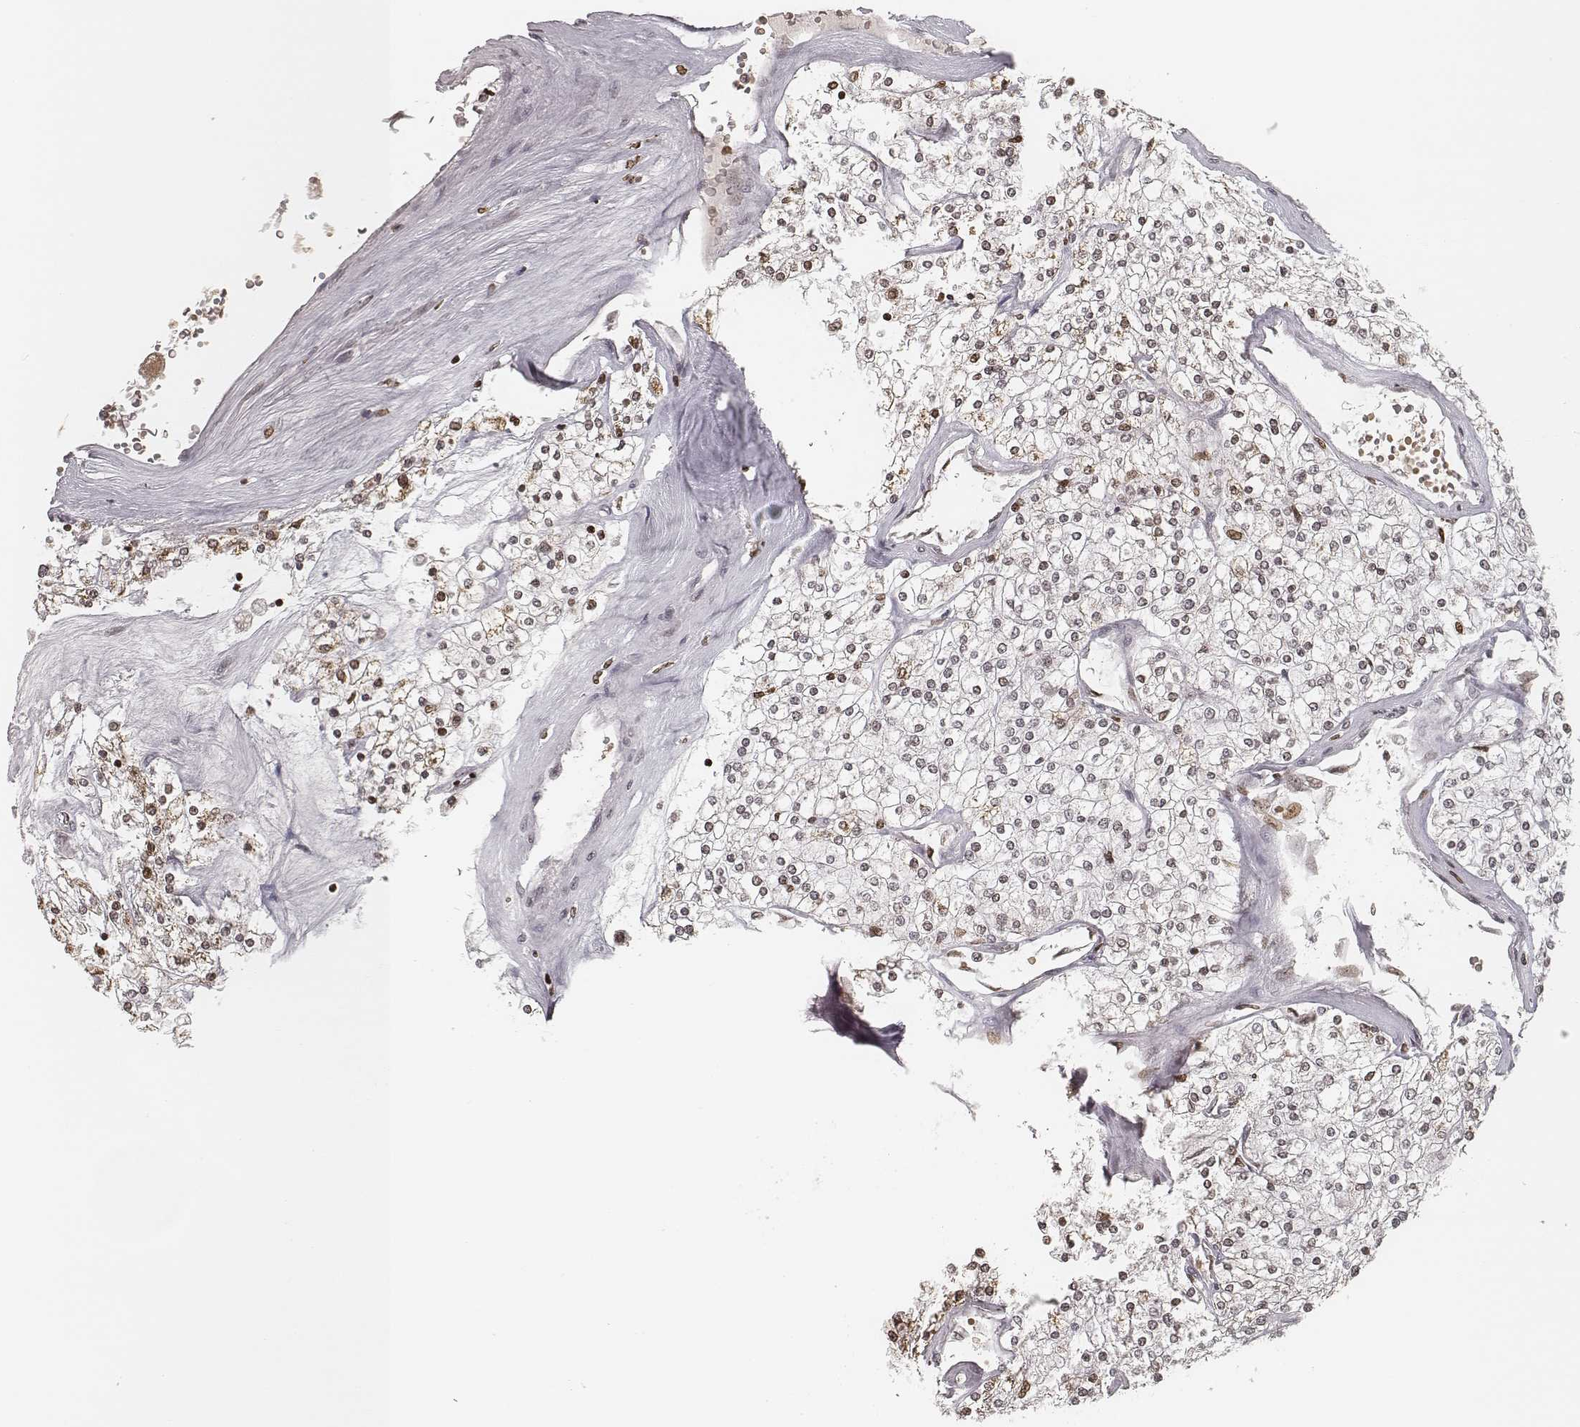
{"staining": {"intensity": "moderate", "quantity": "<25%", "location": "cytoplasmic/membranous"}, "tissue": "renal cancer", "cell_type": "Tumor cells", "image_type": "cancer", "snomed": [{"axis": "morphology", "description": "Adenocarcinoma, NOS"}, {"axis": "topography", "description": "Kidney"}], "caption": "DAB immunohistochemical staining of human renal adenocarcinoma shows moderate cytoplasmic/membranous protein expression in about <25% of tumor cells. The staining is performed using DAB (3,3'-diaminobenzidine) brown chromogen to label protein expression. The nuclei are counter-stained blue using hematoxylin.", "gene": "HMGA2", "patient": {"sex": "male", "age": 80}}